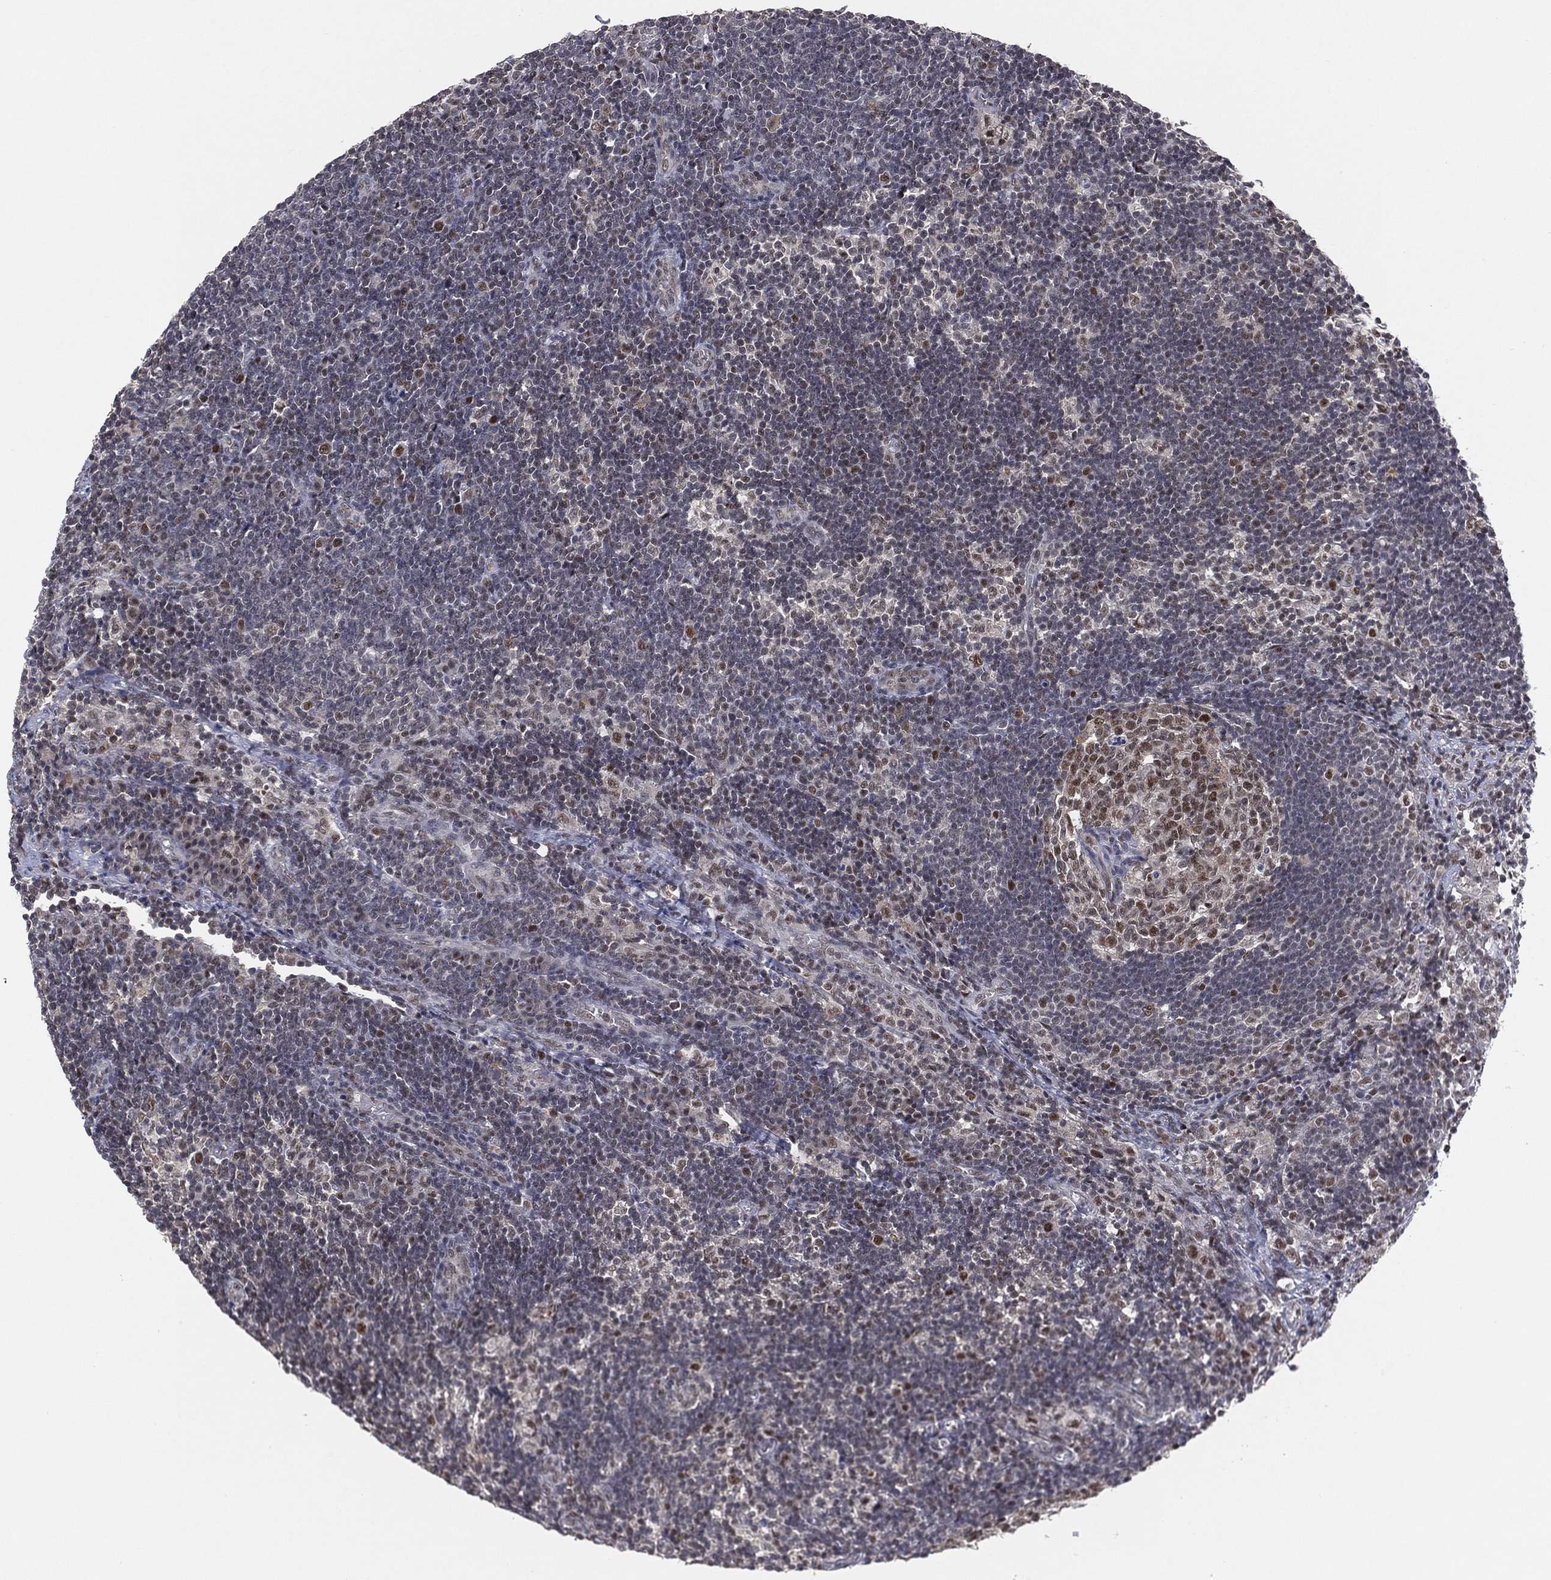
{"staining": {"intensity": "moderate", "quantity": "25%-75%", "location": "nuclear"}, "tissue": "lymph node", "cell_type": "Germinal center cells", "image_type": "normal", "snomed": [{"axis": "morphology", "description": "Normal tissue, NOS"}, {"axis": "morphology", "description": "Adenocarcinoma, NOS"}, {"axis": "topography", "description": "Lymph node"}, {"axis": "topography", "description": "Pancreas"}], "caption": "Immunohistochemistry staining of benign lymph node, which reveals medium levels of moderate nuclear expression in approximately 25%-75% of germinal center cells indicating moderate nuclear protein staining. The staining was performed using DAB (3,3'-diaminobenzidine) (brown) for protein detection and nuclei were counterstained in hematoxylin (blue).", "gene": "DGCR8", "patient": {"sex": "female", "age": 58}}